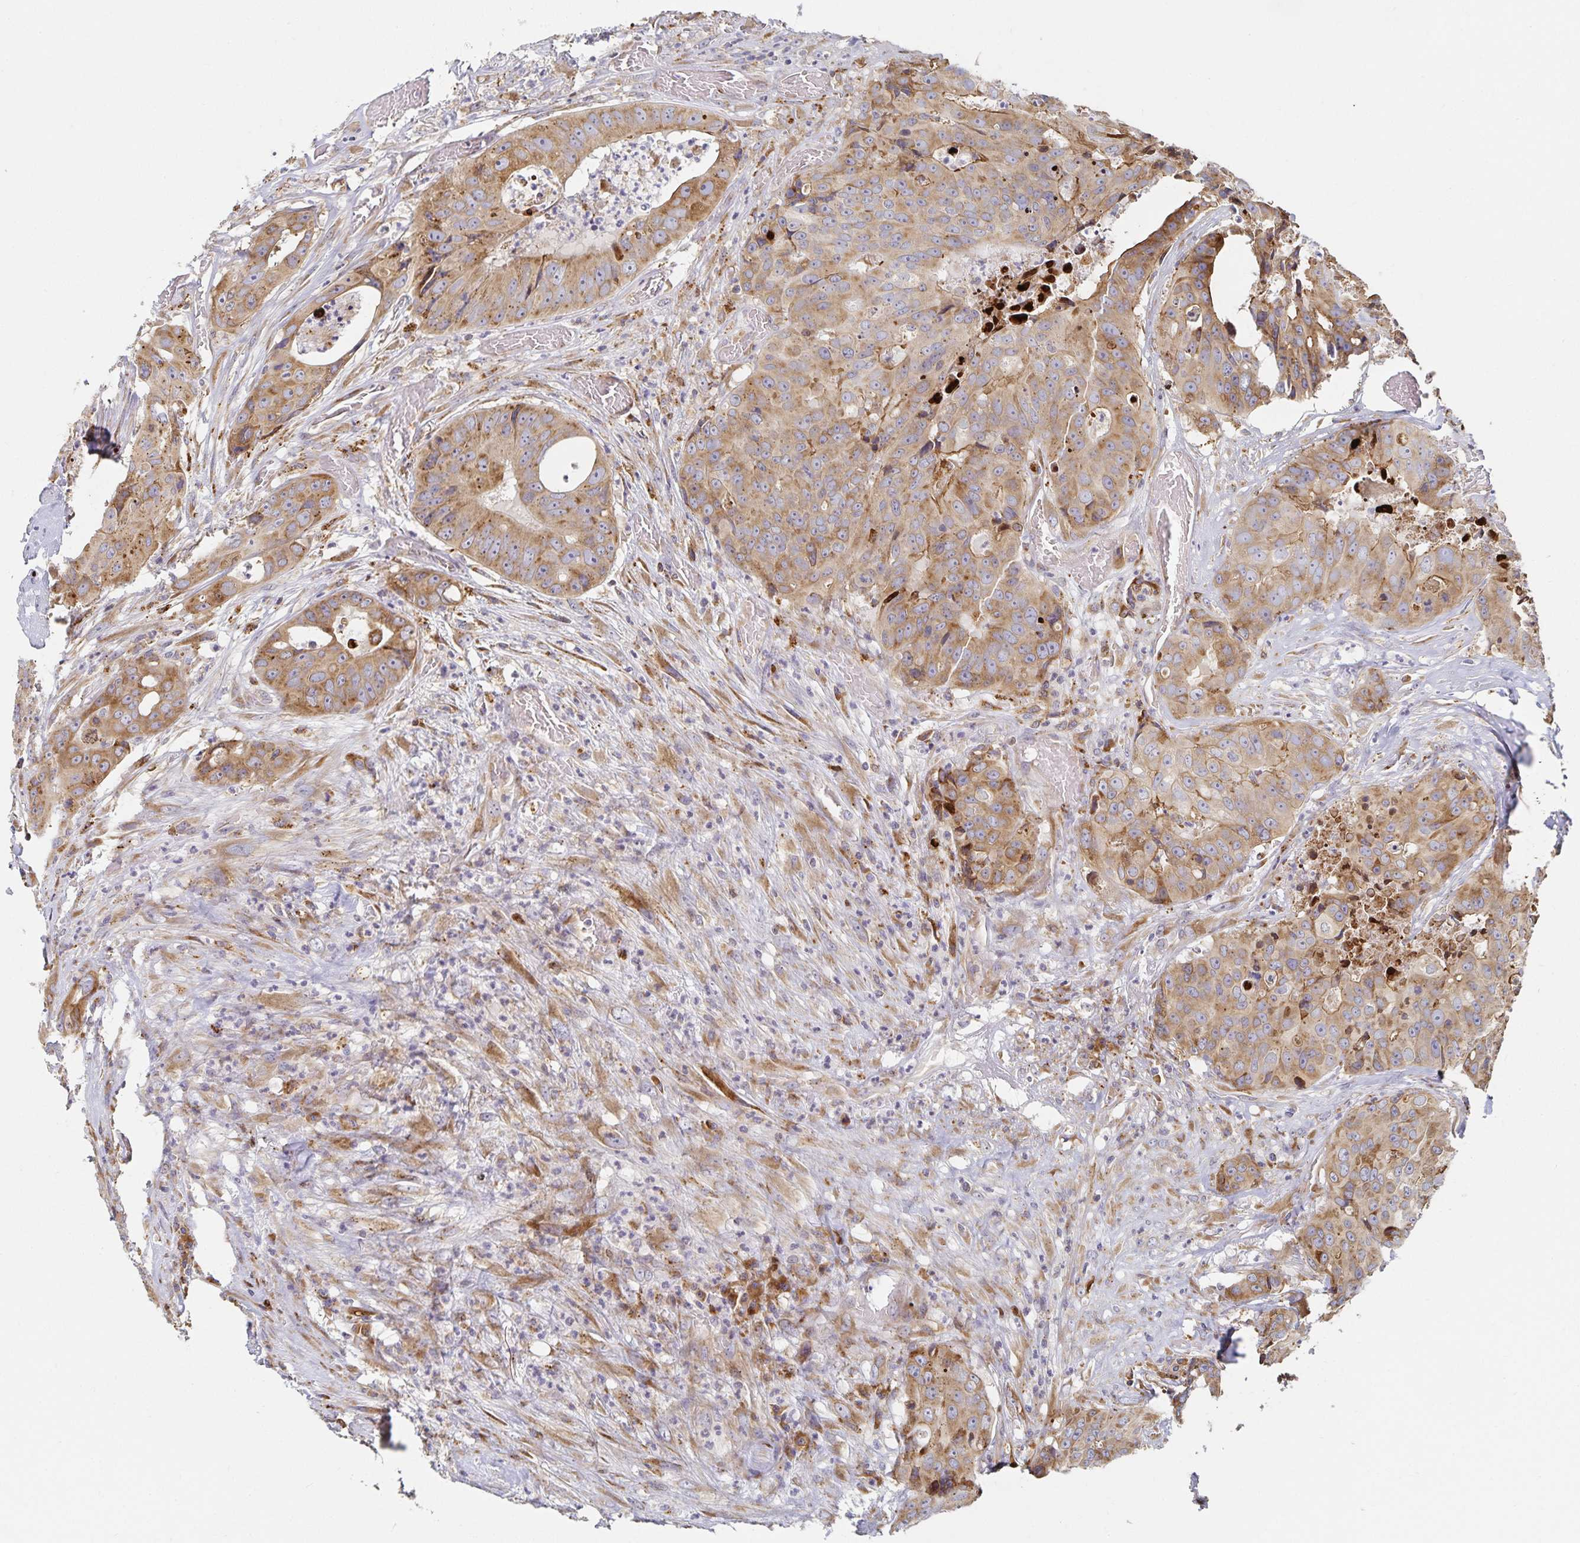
{"staining": {"intensity": "moderate", "quantity": ">75%", "location": "cytoplasmic/membranous"}, "tissue": "colorectal cancer", "cell_type": "Tumor cells", "image_type": "cancer", "snomed": [{"axis": "morphology", "description": "Adenocarcinoma, NOS"}, {"axis": "topography", "description": "Rectum"}], "caption": "Colorectal cancer stained for a protein (brown) demonstrates moderate cytoplasmic/membranous positive staining in approximately >75% of tumor cells.", "gene": "NOMO1", "patient": {"sex": "female", "age": 62}}